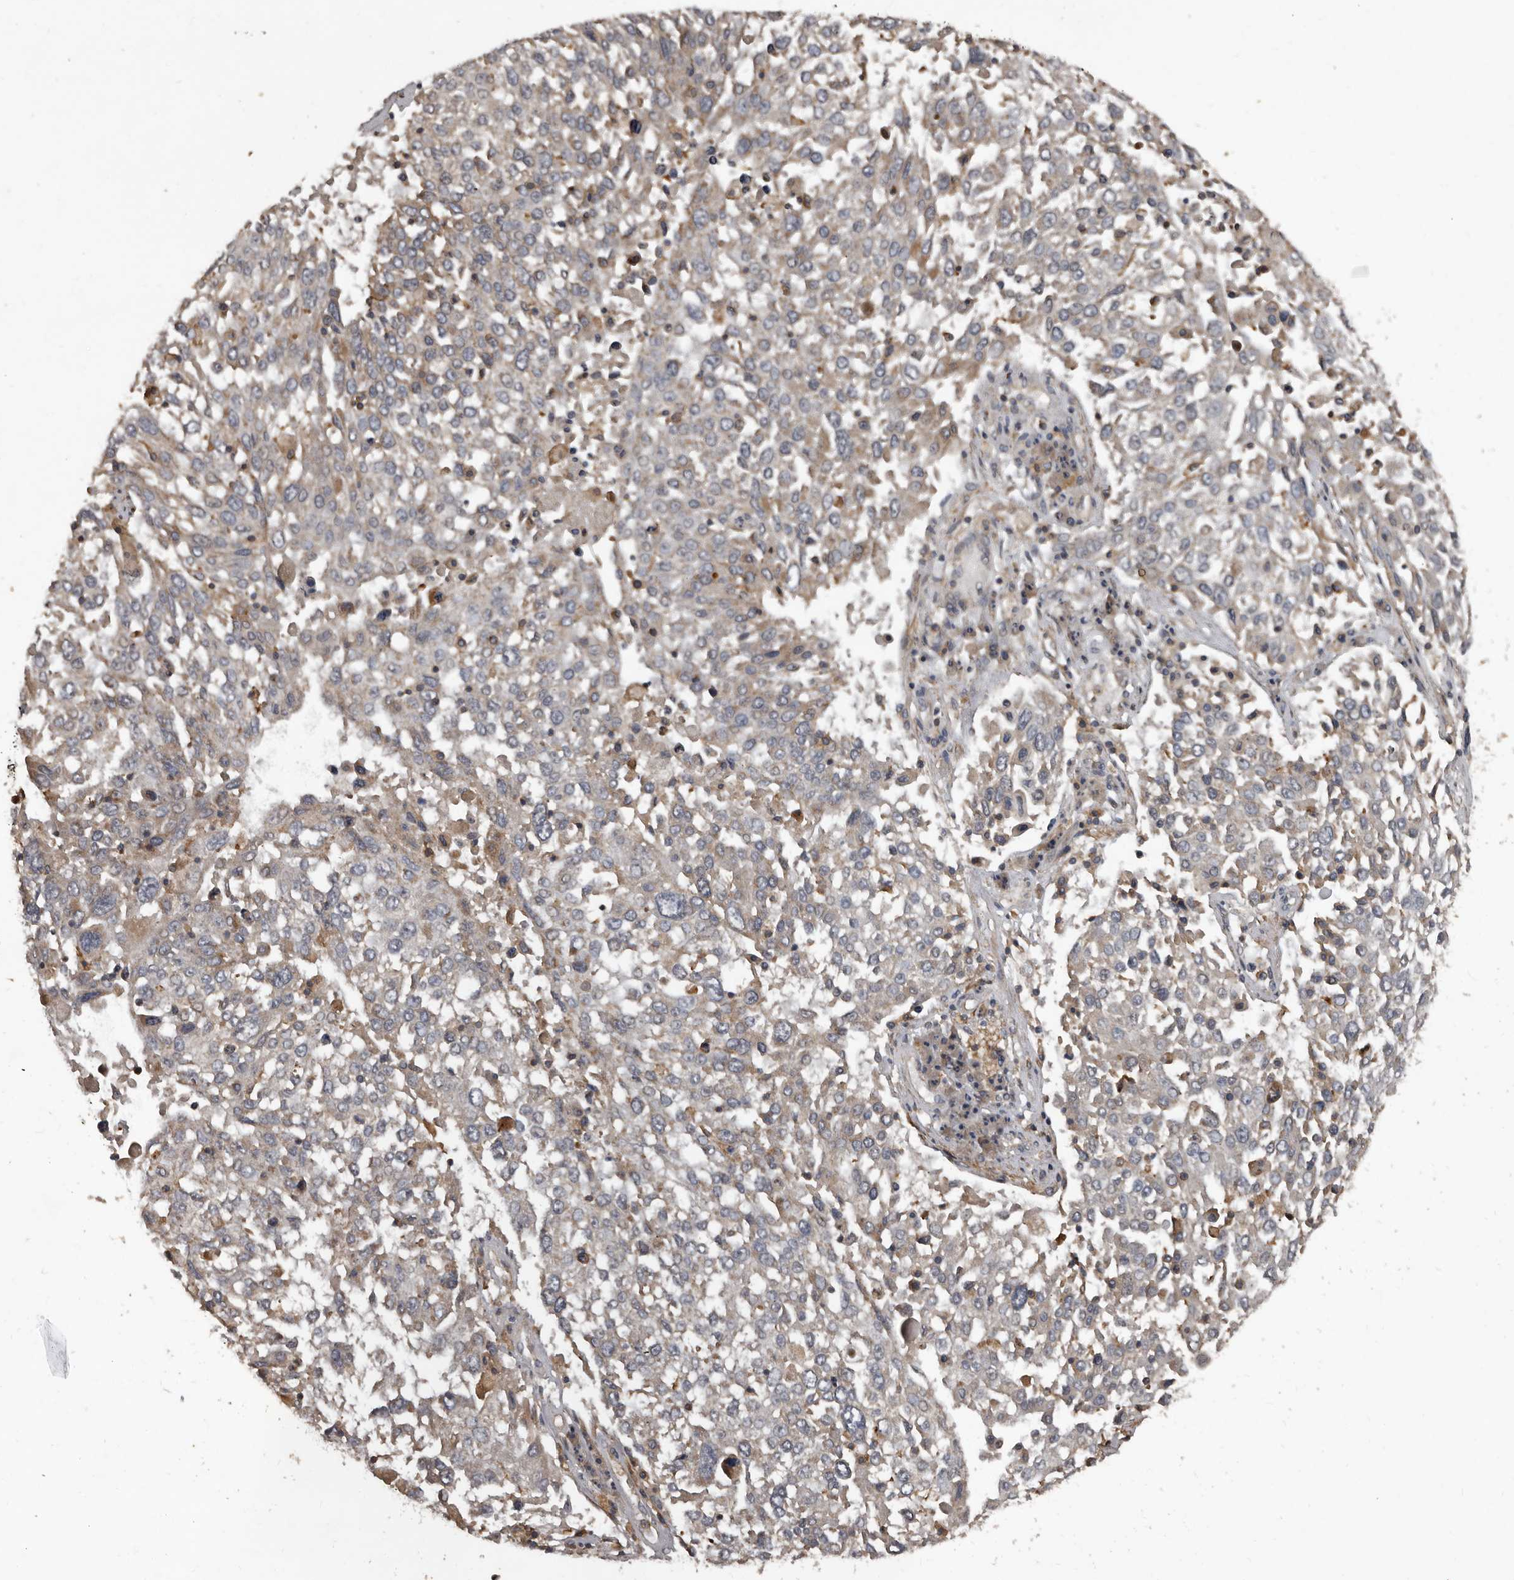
{"staining": {"intensity": "weak", "quantity": "<25%", "location": "cytoplasmic/membranous"}, "tissue": "lung cancer", "cell_type": "Tumor cells", "image_type": "cancer", "snomed": [{"axis": "morphology", "description": "Squamous cell carcinoma, NOS"}, {"axis": "topography", "description": "Lung"}], "caption": "Tumor cells are negative for protein expression in human lung cancer (squamous cell carcinoma). The staining is performed using DAB brown chromogen with nuclei counter-stained in using hematoxylin.", "gene": "GREB1", "patient": {"sex": "male", "age": 65}}